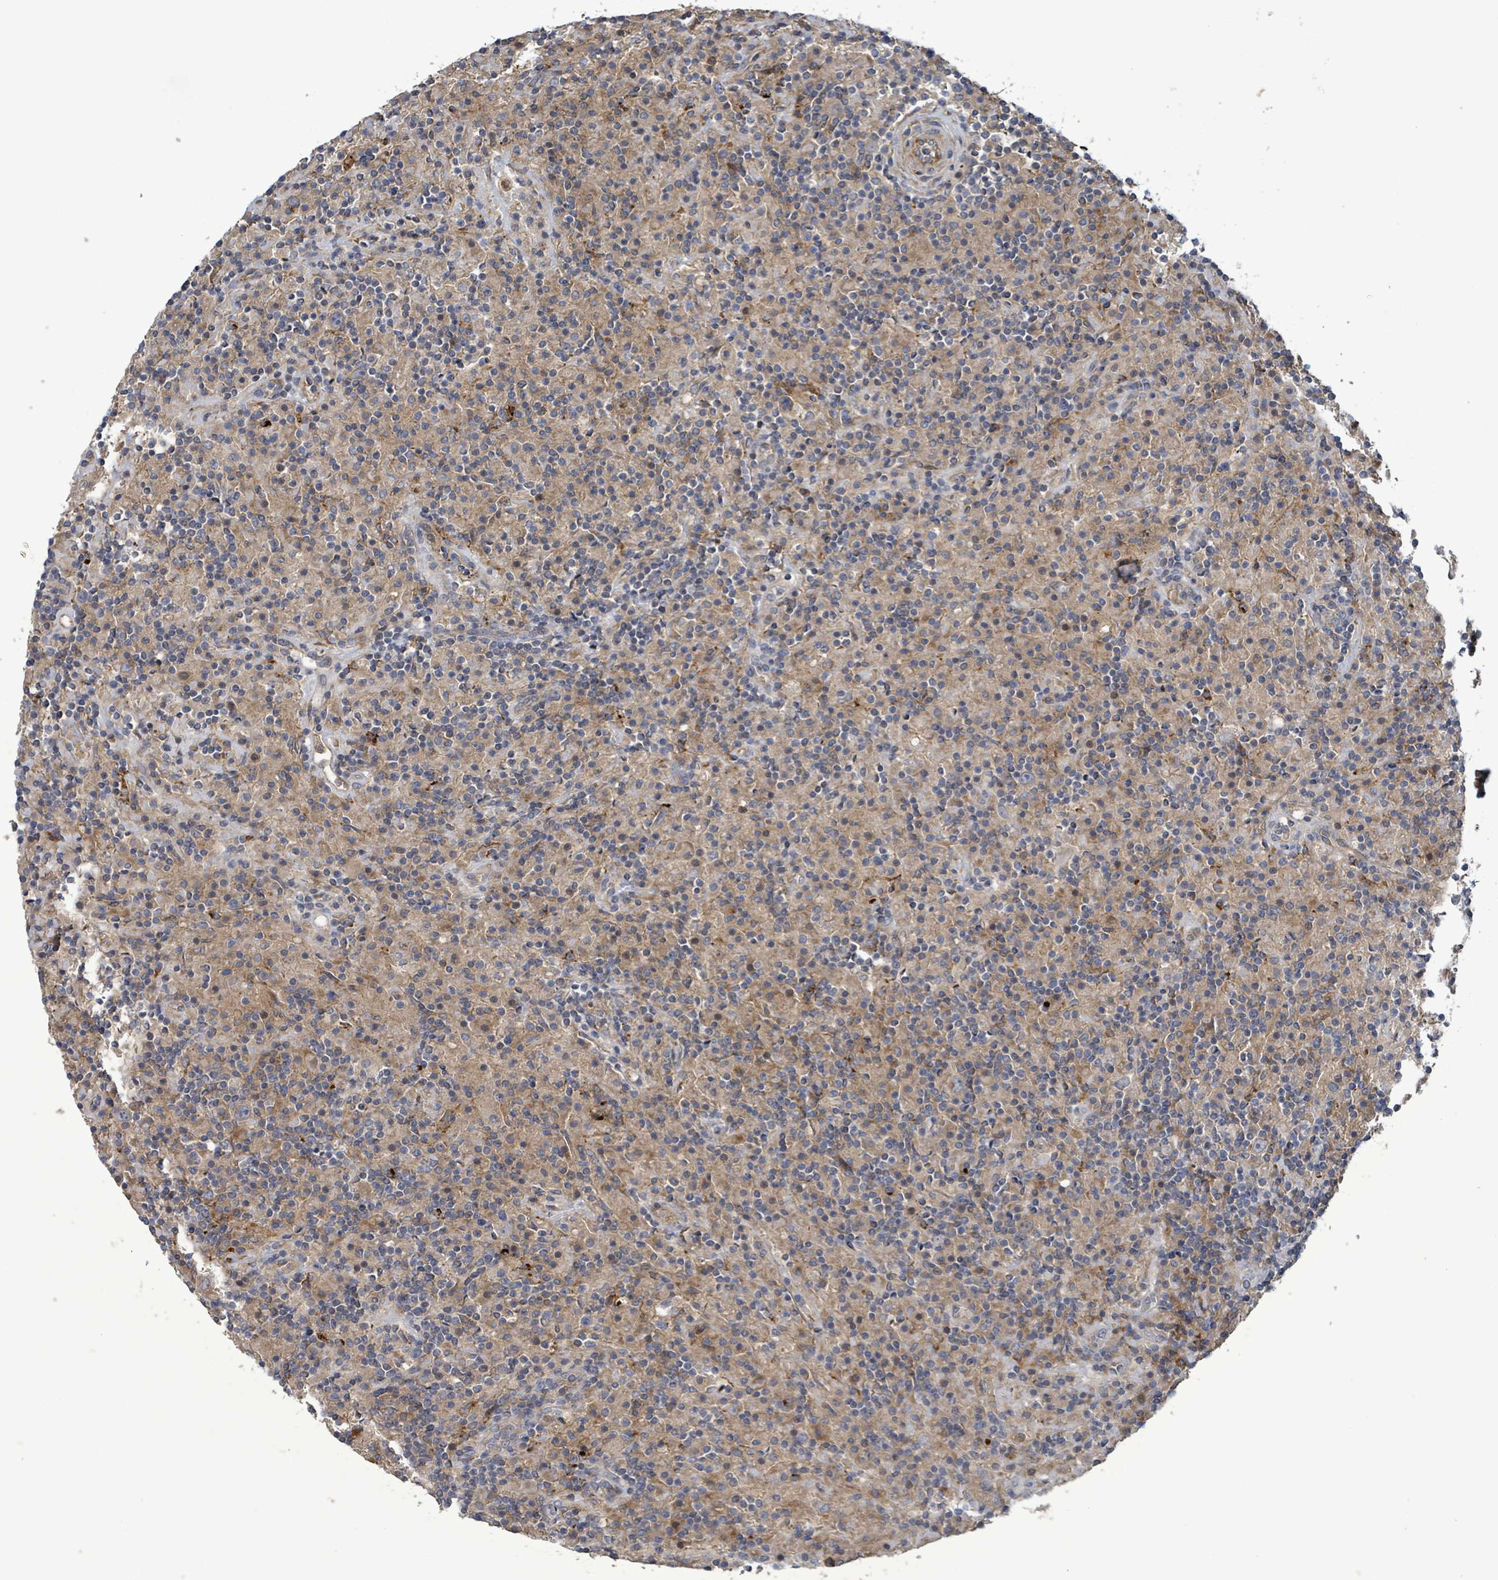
{"staining": {"intensity": "moderate", "quantity": "<25%", "location": "cytoplasmic/membranous"}, "tissue": "lymphoma", "cell_type": "Tumor cells", "image_type": "cancer", "snomed": [{"axis": "morphology", "description": "Hodgkin's disease, NOS"}, {"axis": "topography", "description": "Lymph node"}], "caption": "High-power microscopy captured an immunohistochemistry (IHC) photomicrograph of Hodgkin's disease, revealing moderate cytoplasmic/membranous expression in about <25% of tumor cells.", "gene": "PLAAT1", "patient": {"sex": "male", "age": 70}}